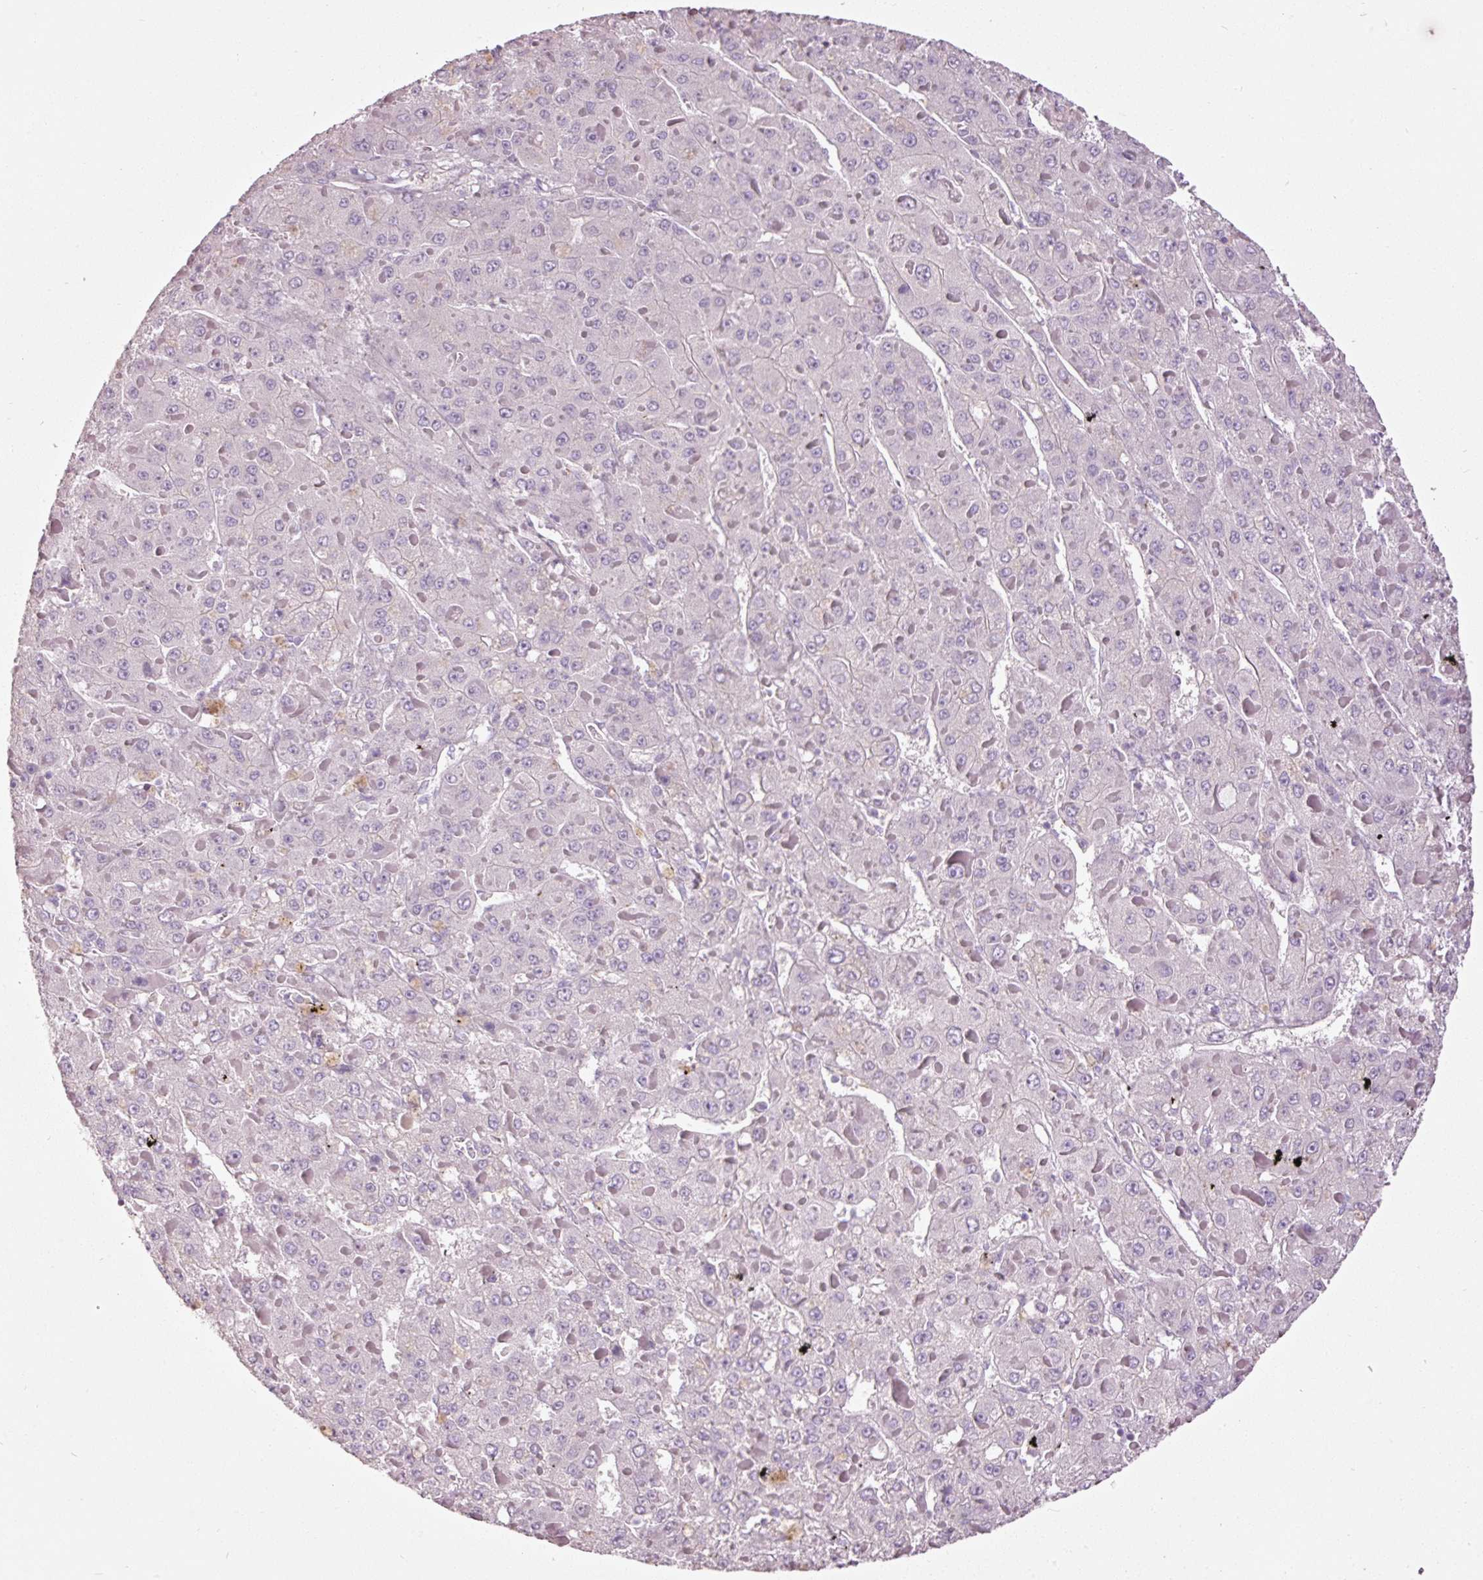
{"staining": {"intensity": "negative", "quantity": "none", "location": "none"}, "tissue": "liver cancer", "cell_type": "Tumor cells", "image_type": "cancer", "snomed": [{"axis": "morphology", "description": "Carcinoma, Hepatocellular, NOS"}, {"axis": "topography", "description": "Liver"}], "caption": "Immunohistochemical staining of human liver hepatocellular carcinoma demonstrates no significant staining in tumor cells.", "gene": "MUC5AC", "patient": {"sex": "female", "age": 73}}